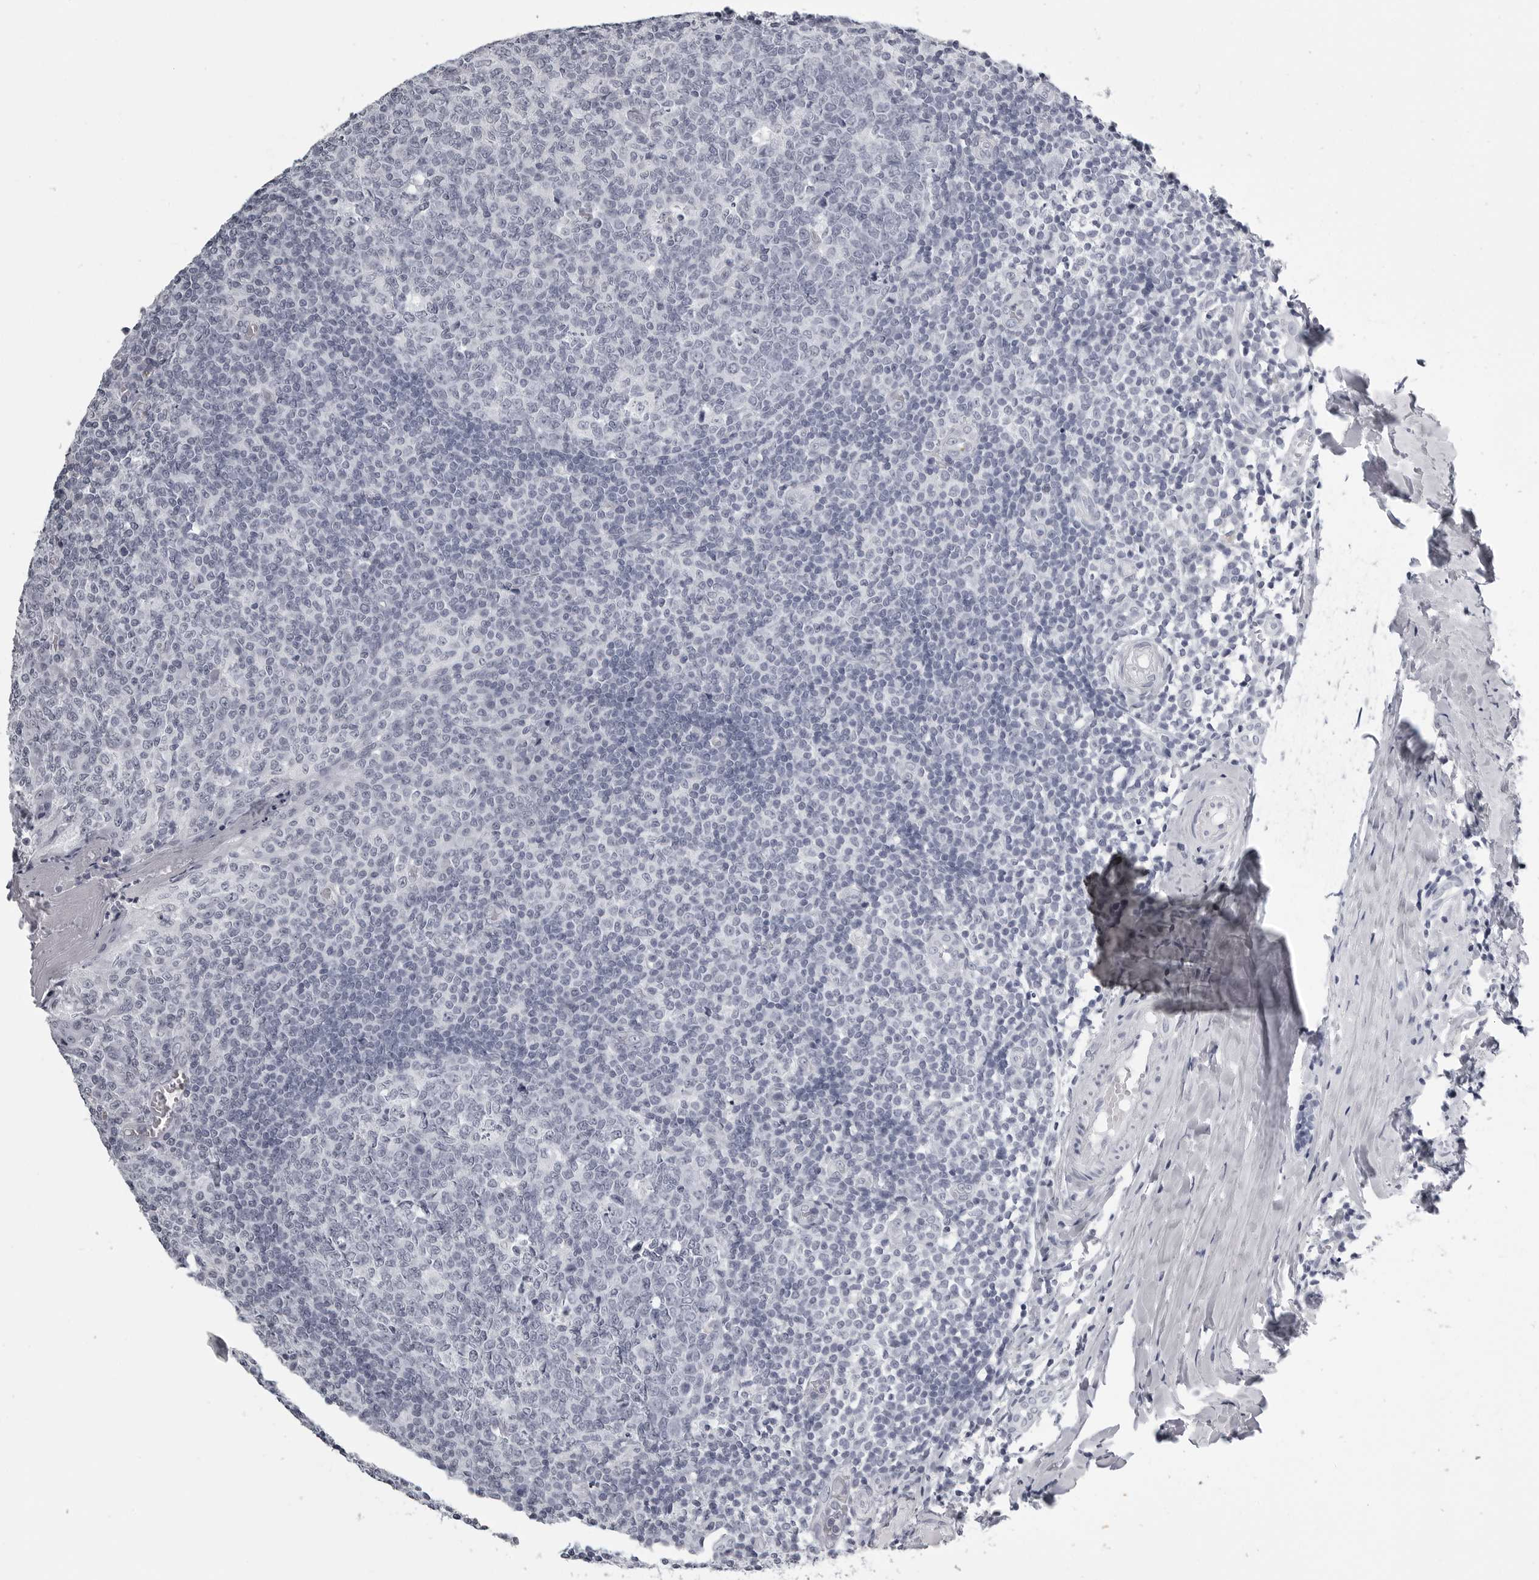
{"staining": {"intensity": "negative", "quantity": "none", "location": "none"}, "tissue": "tonsil", "cell_type": "Germinal center cells", "image_type": "normal", "snomed": [{"axis": "morphology", "description": "Normal tissue, NOS"}, {"axis": "topography", "description": "Tonsil"}], "caption": "High magnification brightfield microscopy of benign tonsil stained with DAB (brown) and counterstained with hematoxylin (blue): germinal center cells show no significant expression. (DAB (3,3'-diaminobenzidine) immunohistochemistry visualized using brightfield microscopy, high magnification).", "gene": "BPIFA1", "patient": {"sex": "female", "age": 19}}